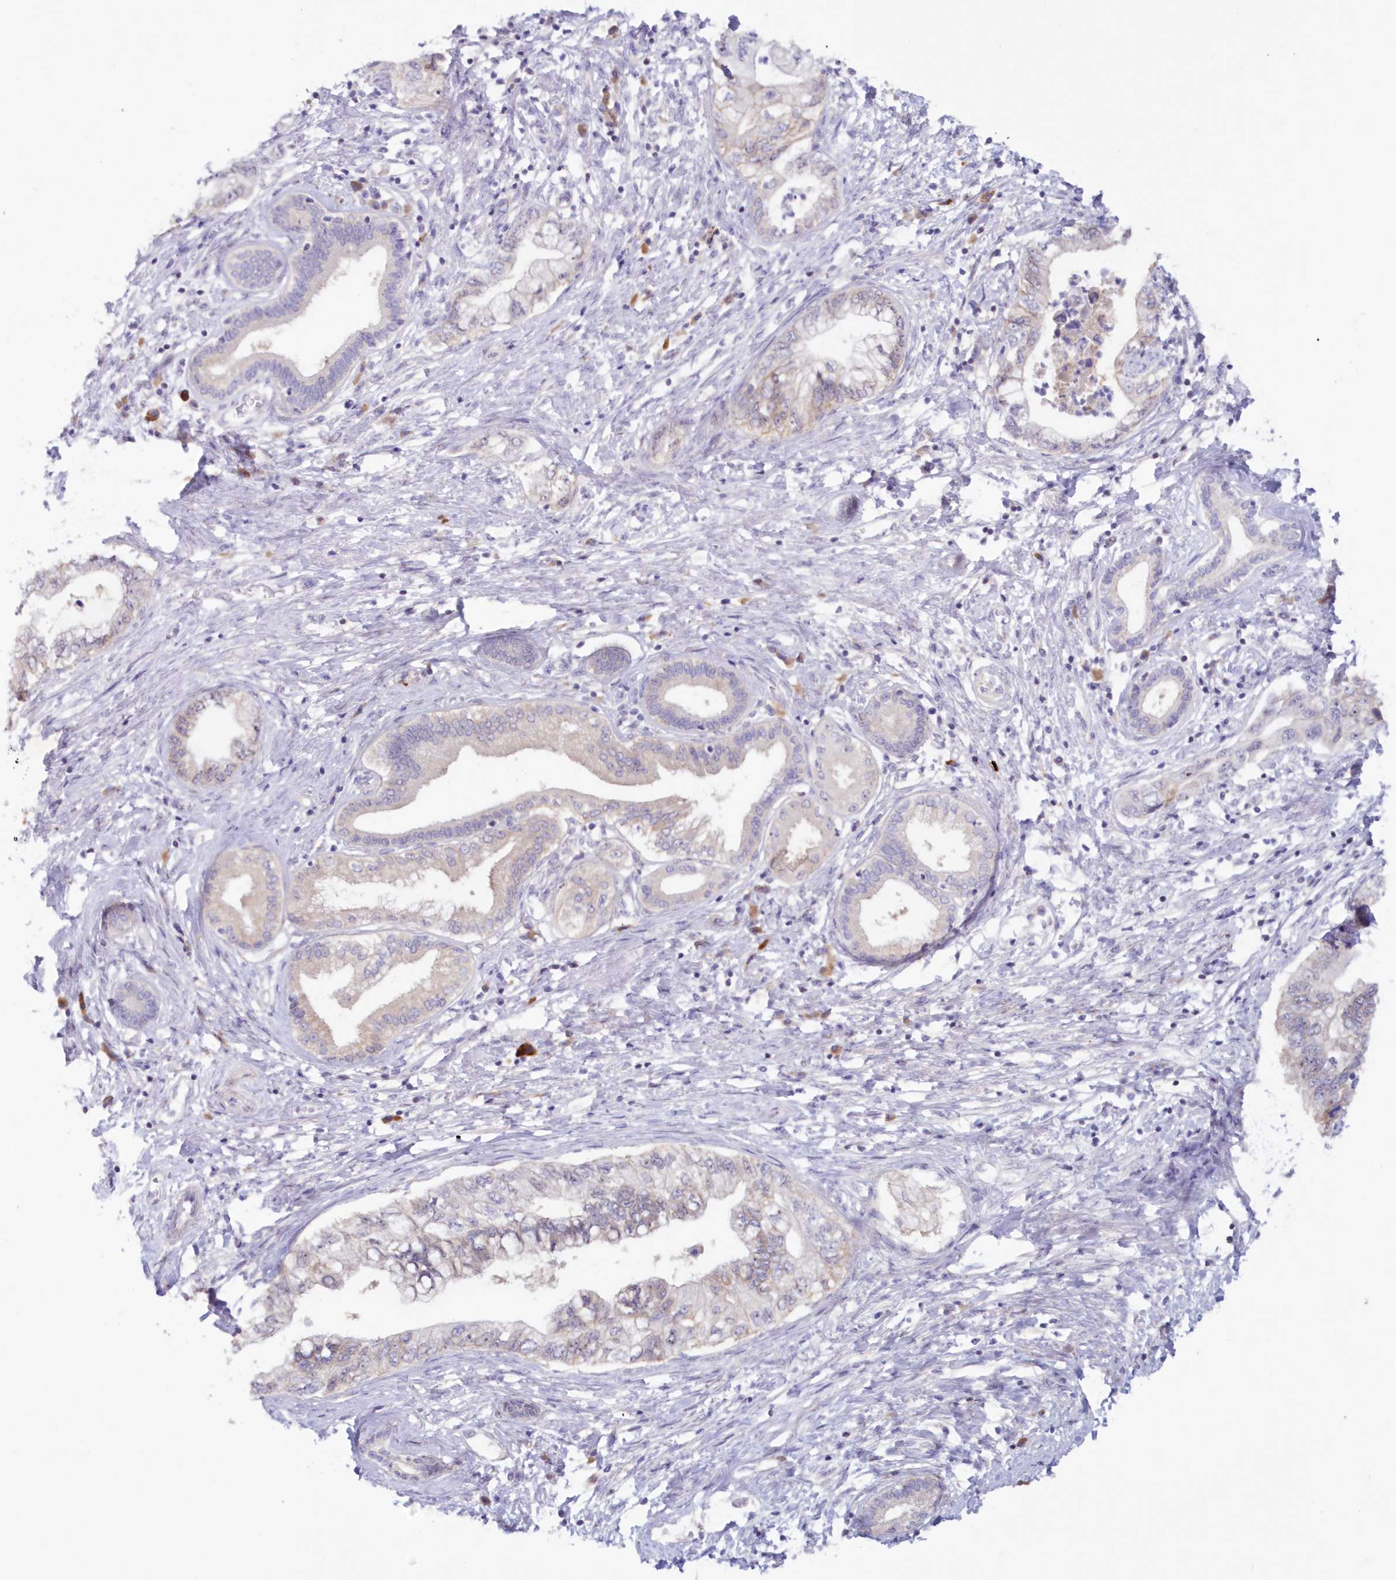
{"staining": {"intensity": "negative", "quantity": "none", "location": "none"}, "tissue": "pancreatic cancer", "cell_type": "Tumor cells", "image_type": "cancer", "snomed": [{"axis": "morphology", "description": "Adenocarcinoma, NOS"}, {"axis": "topography", "description": "Pancreas"}], "caption": "The micrograph demonstrates no significant staining in tumor cells of adenocarcinoma (pancreatic). (DAB immunohistochemistry (IHC) with hematoxylin counter stain).", "gene": "SNED1", "patient": {"sex": "female", "age": 73}}